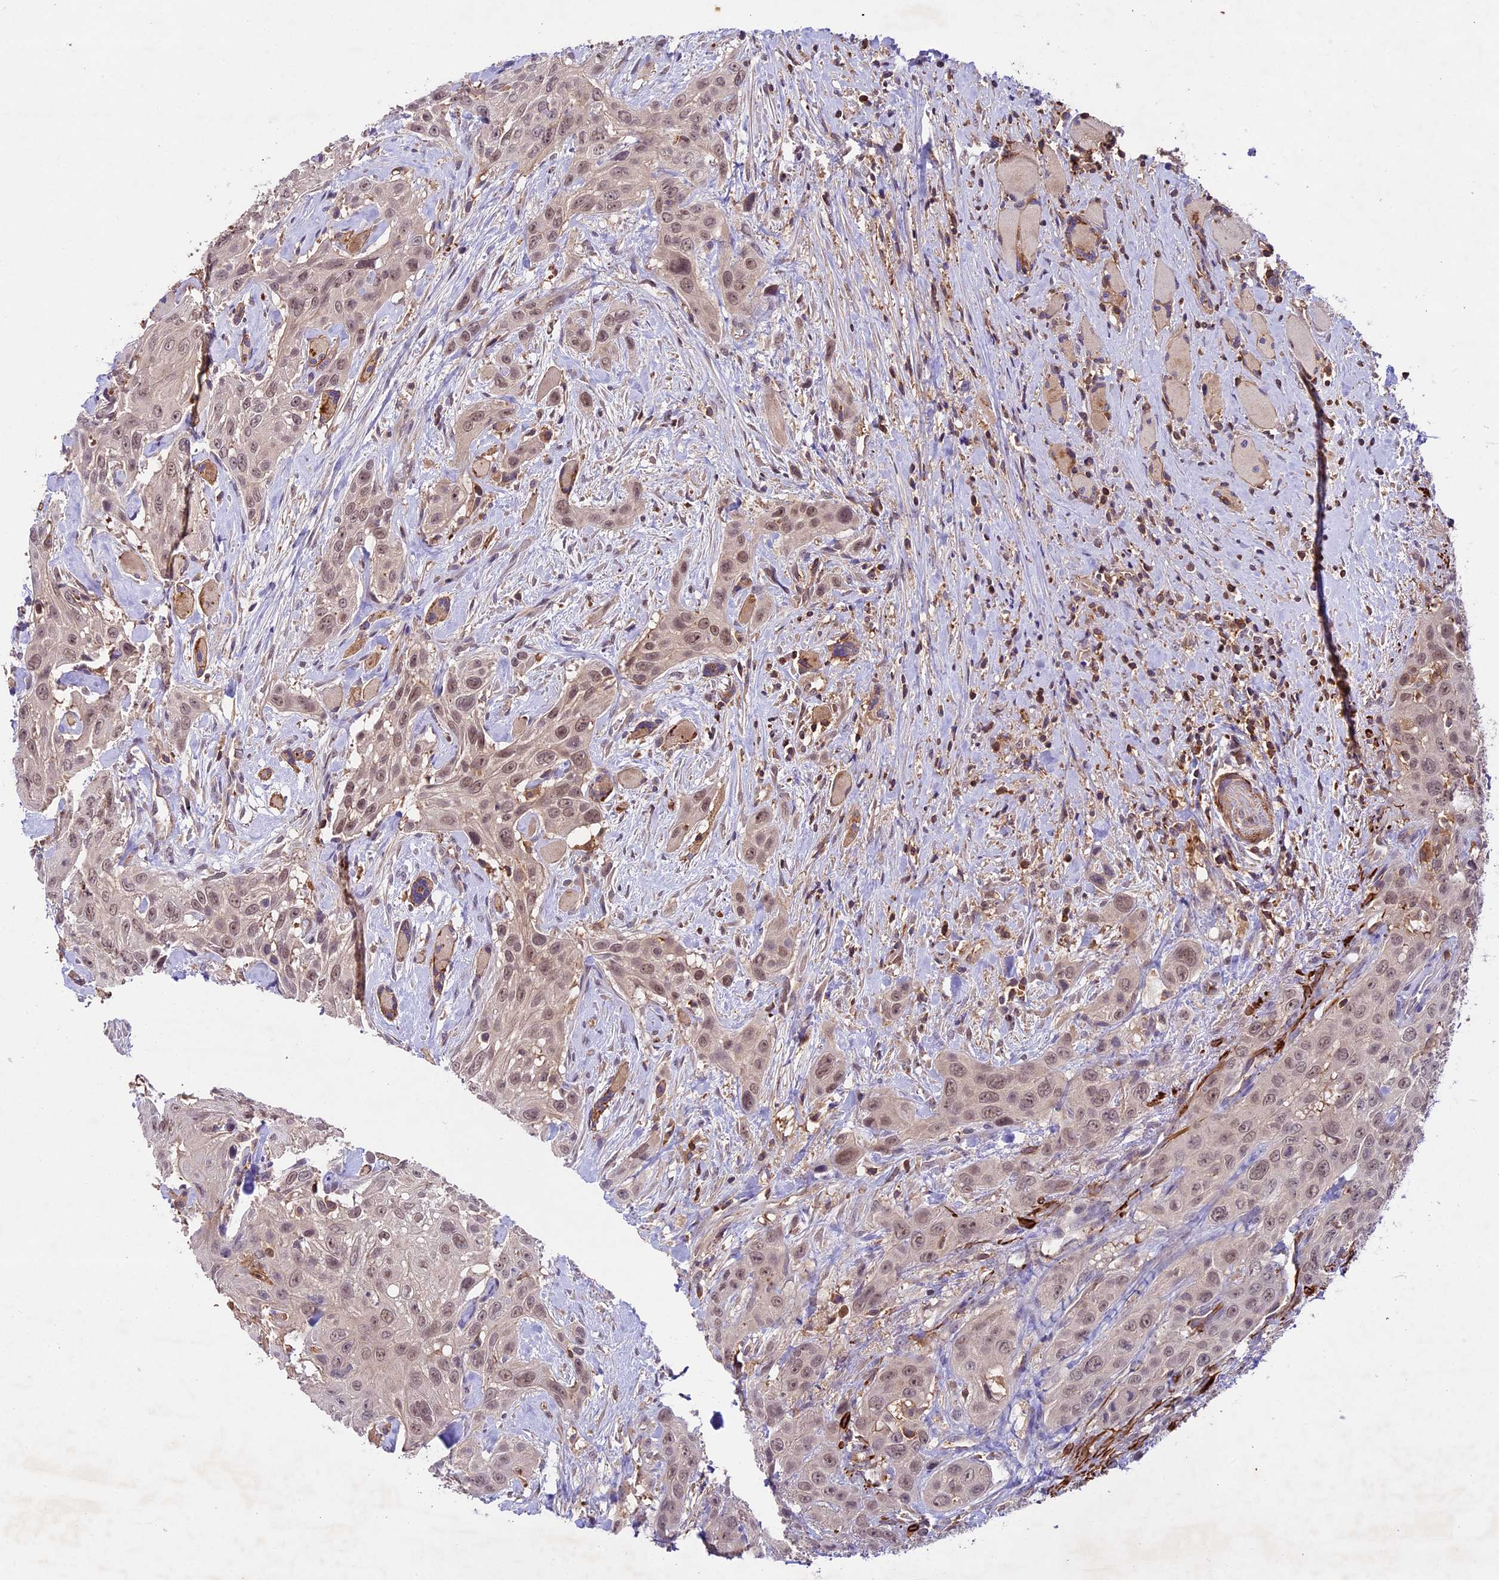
{"staining": {"intensity": "weak", "quantity": "25%-75%", "location": "nuclear"}, "tissue": "head and neck cancer", "cell_type": "Tumor cells", "image_type": "cancer", "snomed": [{"axis": "morphology", "description": "Squamous cell carcinoma, NOS"}, {"axis": "topography", "description": "Head-Neck"}], "caption": "Squamous cell carcinoma (head and neck) stained with DAB (3,3'-diaminobenzidine) immunohistochemistry (IHC) shows low levels of weak nuclear expression in about 25%-75% of tumor cells. The staining is performed using DAB brown chromogen to label protein expression. The nuclei are counter-stained blue using hematoxylin.", "gene": "TBC1D1", "patient": {"sex": "male", "age": 81}}